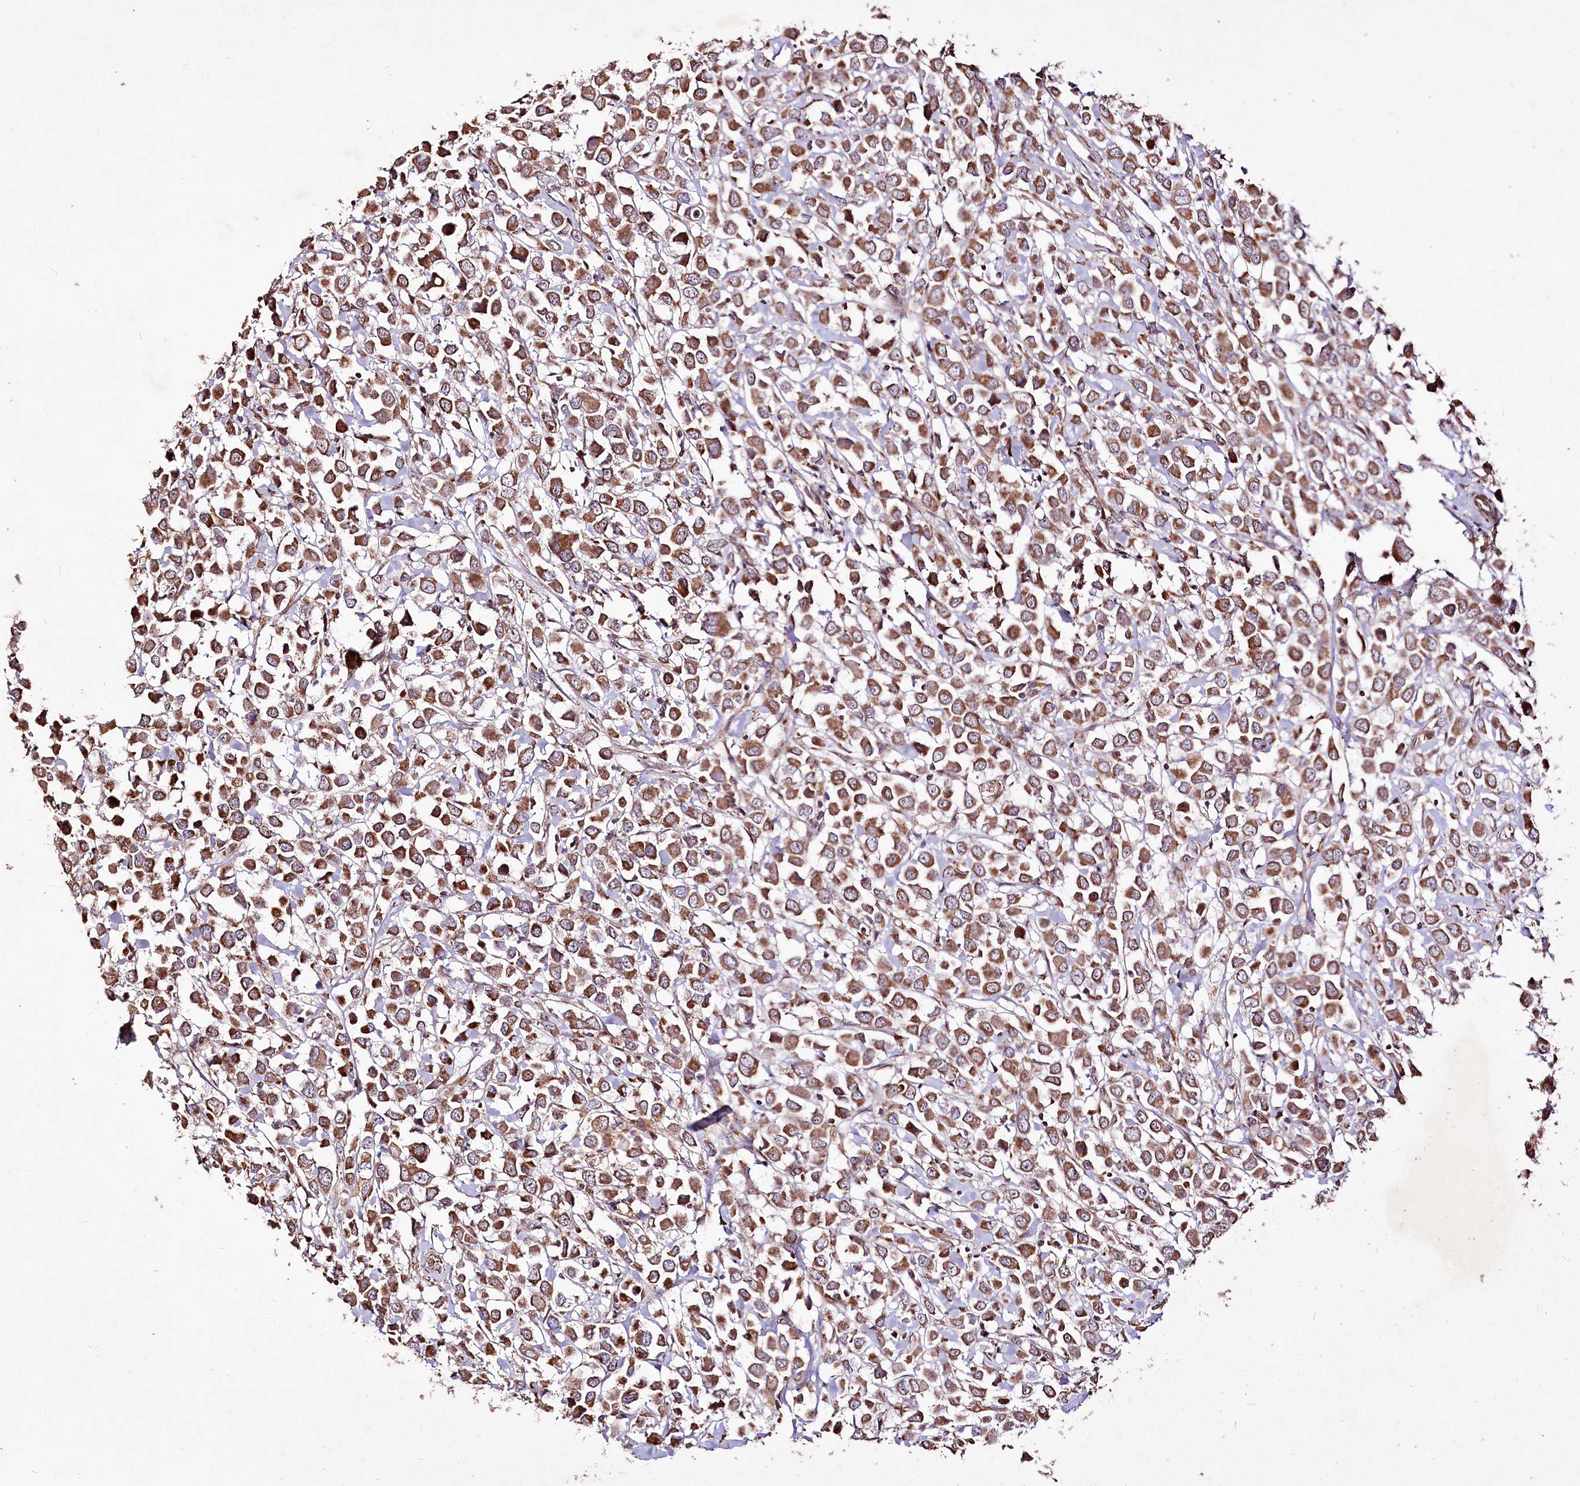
{"staining": {"intensity": "moderate", "quantity": ">75%", "location": "cytoplasmic/membranous"}, "tissue": "breast cancer", "cell_type": "Tumor cells", "image_type": "cancer", "snomed": [{"axis": "morphology", "description": "Duct carcinoma"}, {"axis": "topography", "description": "Breast"}], "caption": "Breast infiltrating ductal carcinoma was stained to show a protein in brown. There is medium levels of moderate cytoplasmic/membranous staining in about >75% of tumor cells. The protein is shown in brown color, while the nuclei are stained blue.", "gene": "CARD19", "patient": {"sex": "female", "age": 61}}